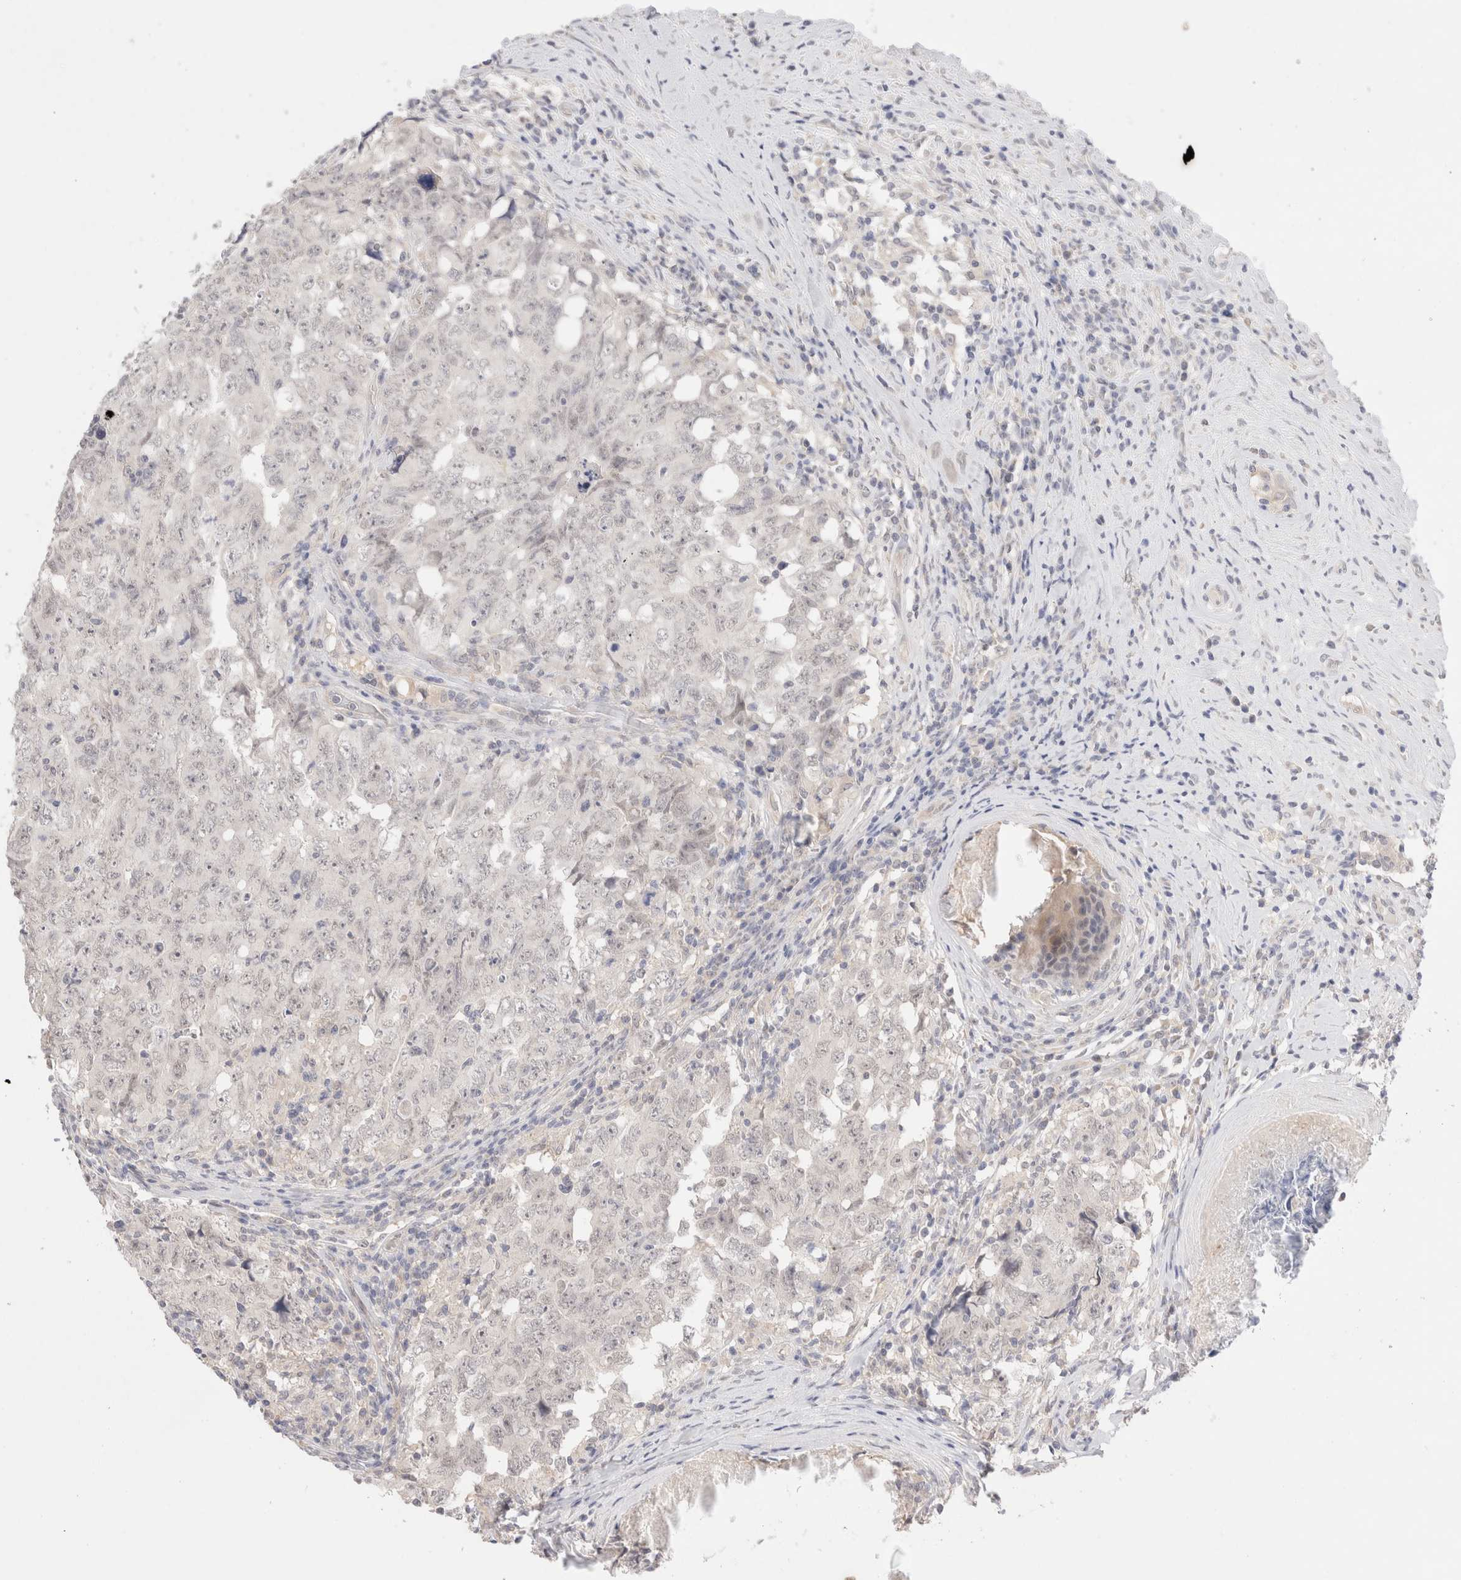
{"staining": {"intensity": "negative", "quantity": "none", "location": "none"}, "tissue": "testis cancer", "cell_type": "Tumor cells", "image_type": "cancer", "snomed": [{"axis": "morphology", "description": "Carcinoma, Embryonal, NOS"}, {"axis": "topography", "description": "Testis"}], "caption": "DAB immunohistochemical staining of human testis cancer demonstrates no significant positivity in tumor cells.", "gene": "SPATA20", "patient": {"sex": "male", "age": 26}}